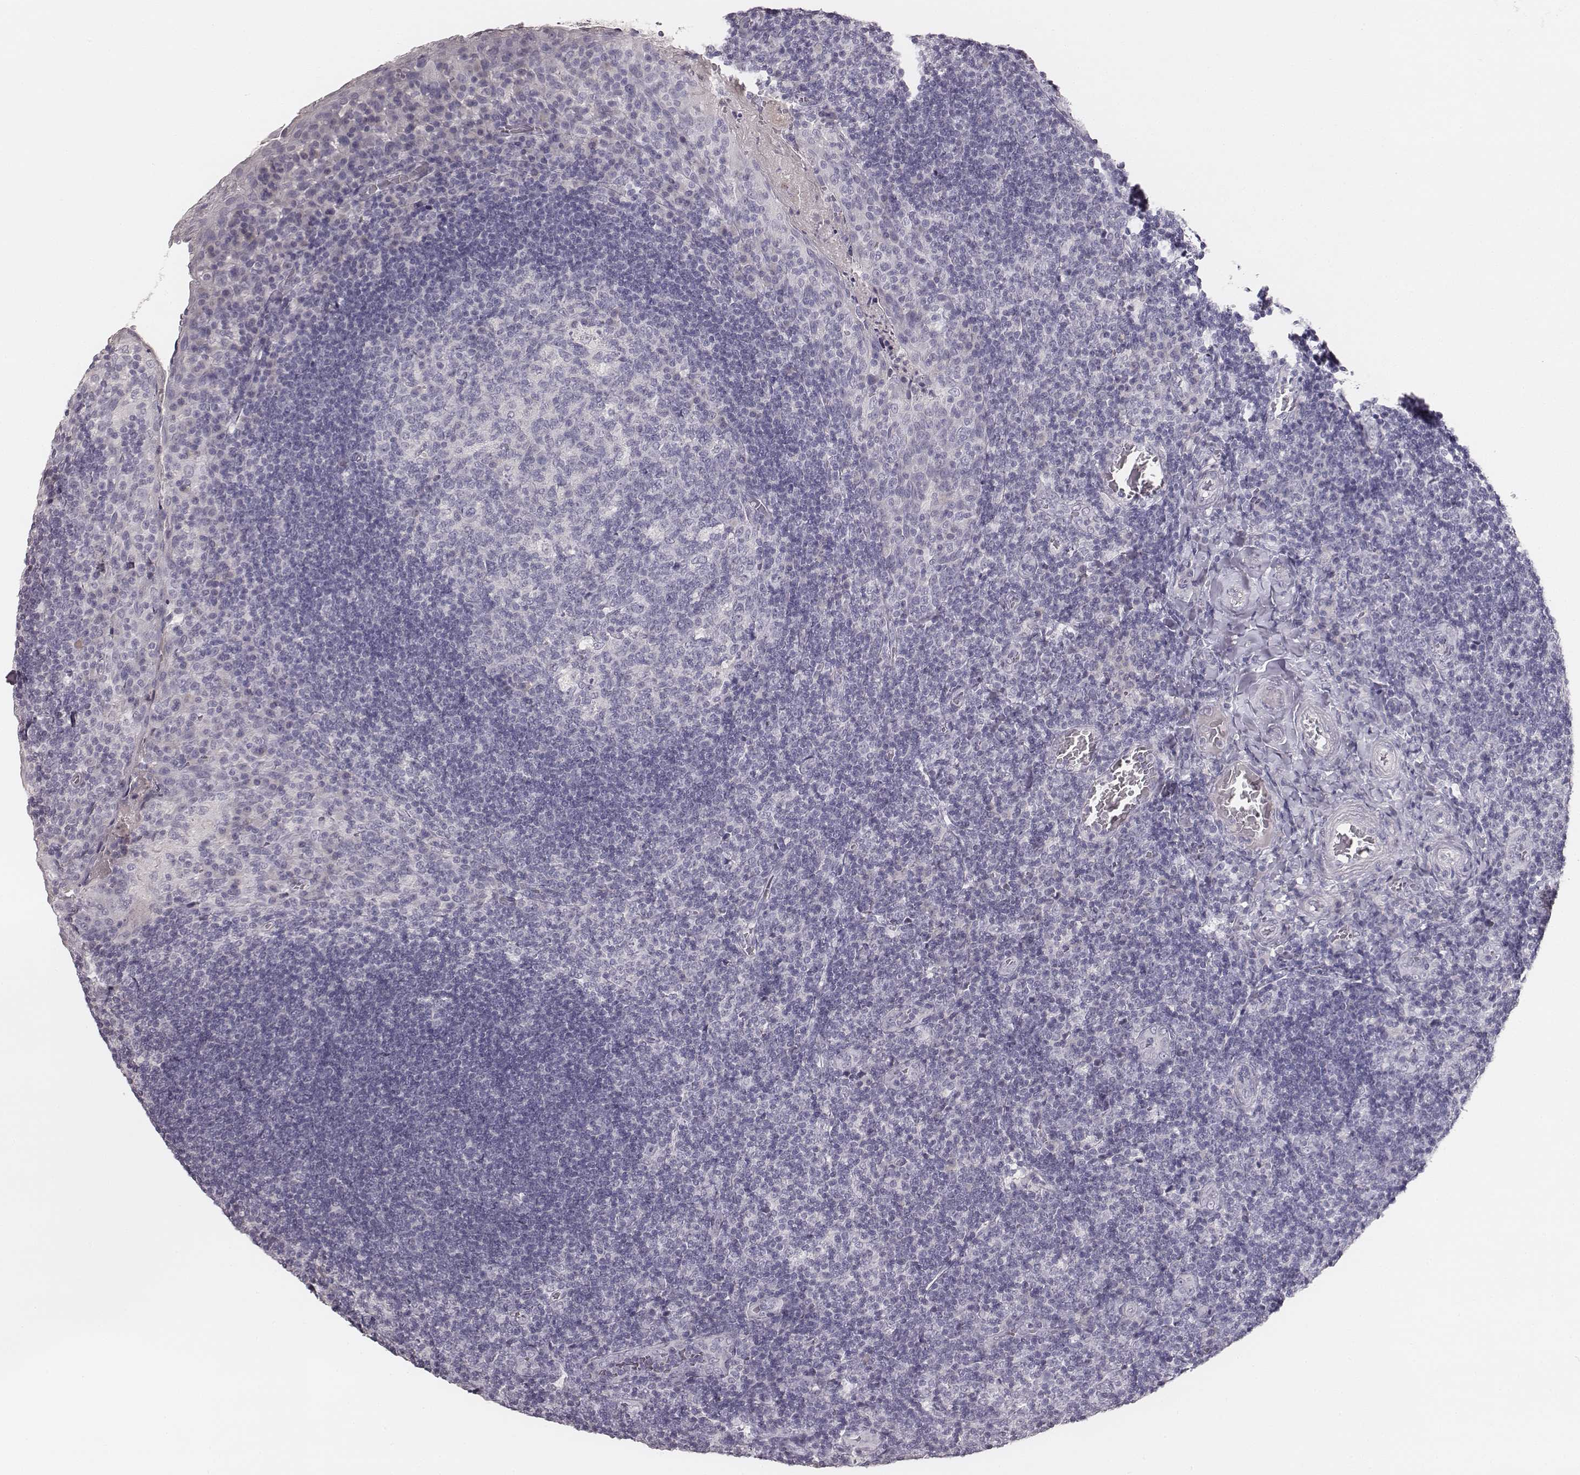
{"staining": {"intensity": "negative", "quantity": "none", "location": "none"}, "tissue": "tonsil", "cell_type": "Germinal center cells", "image_type": "normal", "snomed": [{"axis": "morphology", "description": "Normal tissue, NOS"}, {"axis": "topography", "description": "Tonsil"}], "caption": "This is a micrograph of IHC staining of unremarkable tonsil, which shows no staining in germinal center cells. The staining is performed using DAB (3,3'-diaminobenzidine) brown chromogen with nuclei counter-stained in using hematoxylin.", "gene": "MYH6", "patient": {"sex": "male", "age": 17}}